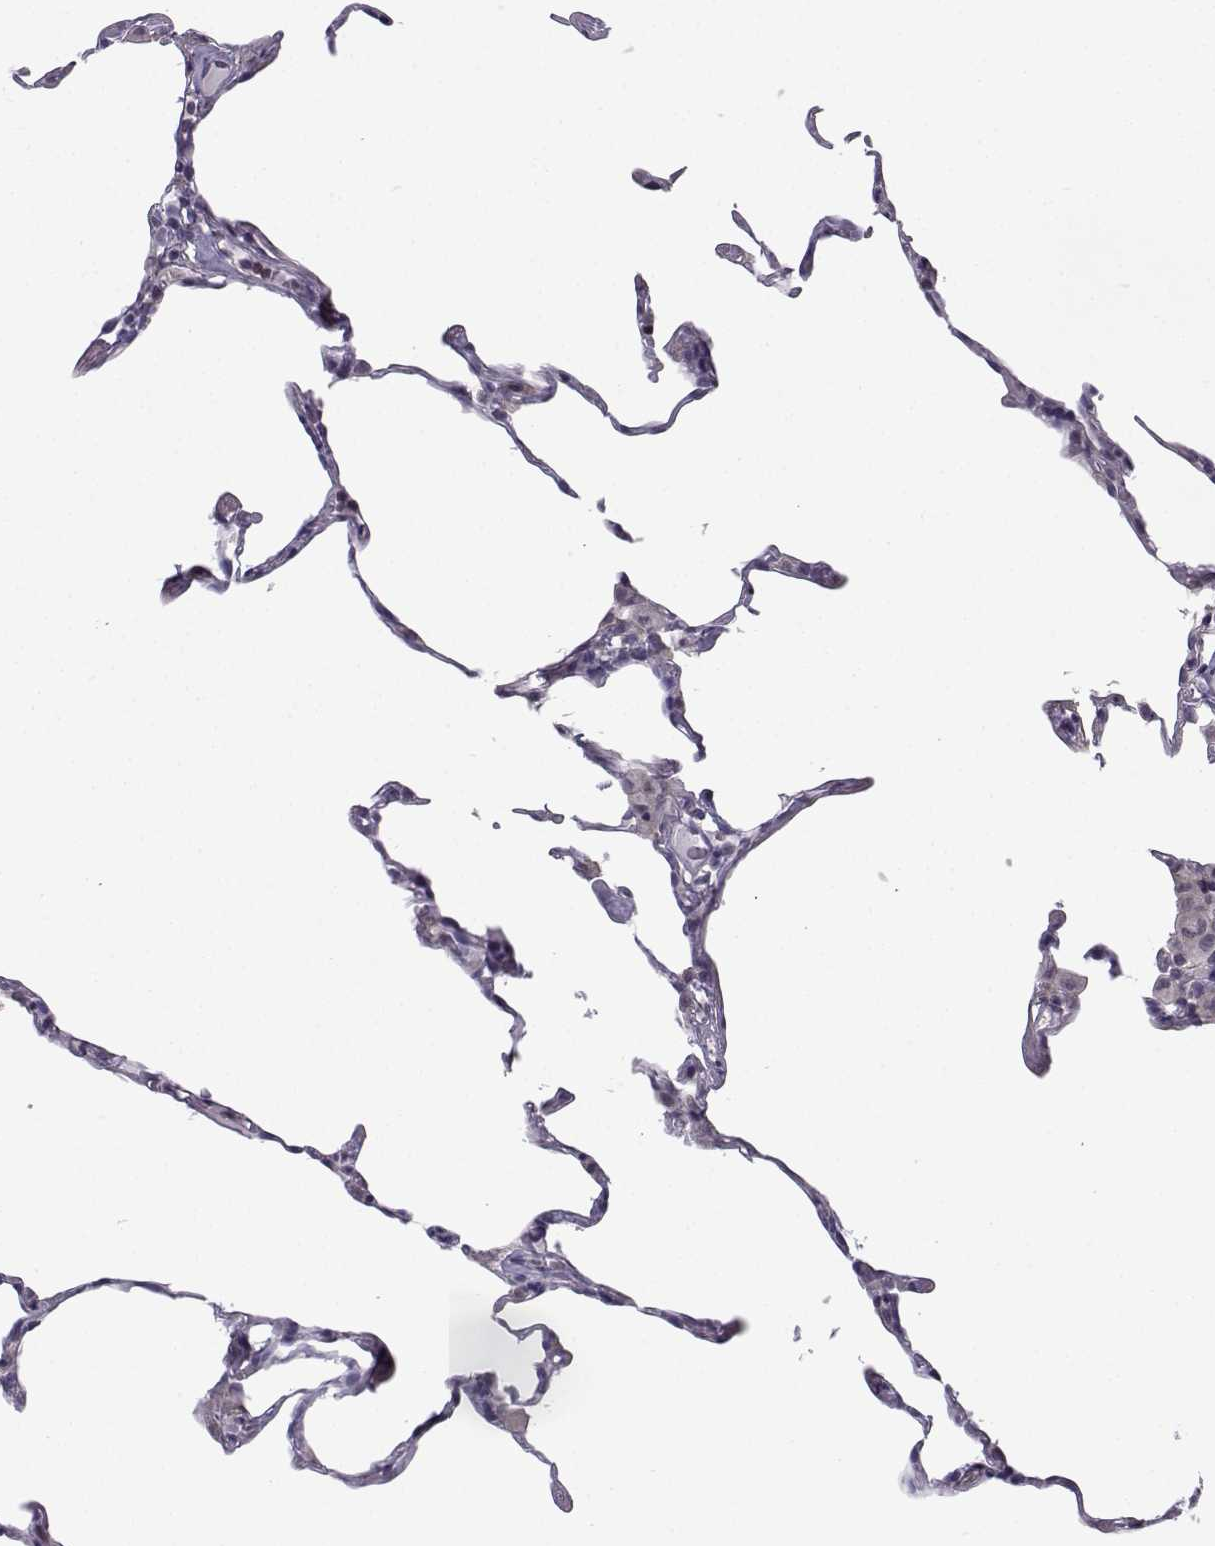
{"staining": {"intensity": "negative", "quantity": "none", "location": "none"}, "tissue": "lung", "cell_type": "Alveolar cells", "image_type": "normal", "snomed": [{"axis": "morphology", "description": "Normal tissue, NOS"}, {"axis": "topography", "description": "Lung"}], "caption": "Alveolar cells show no significant staining in unremarkable lung. (DAB (3,3'-diaminobenzidine) immunohistochemistry (IHC) visualized using brightfield microscopy, high magnification).", "gene": "INCENP", "patient": {"sex": "female", "age": 57}}